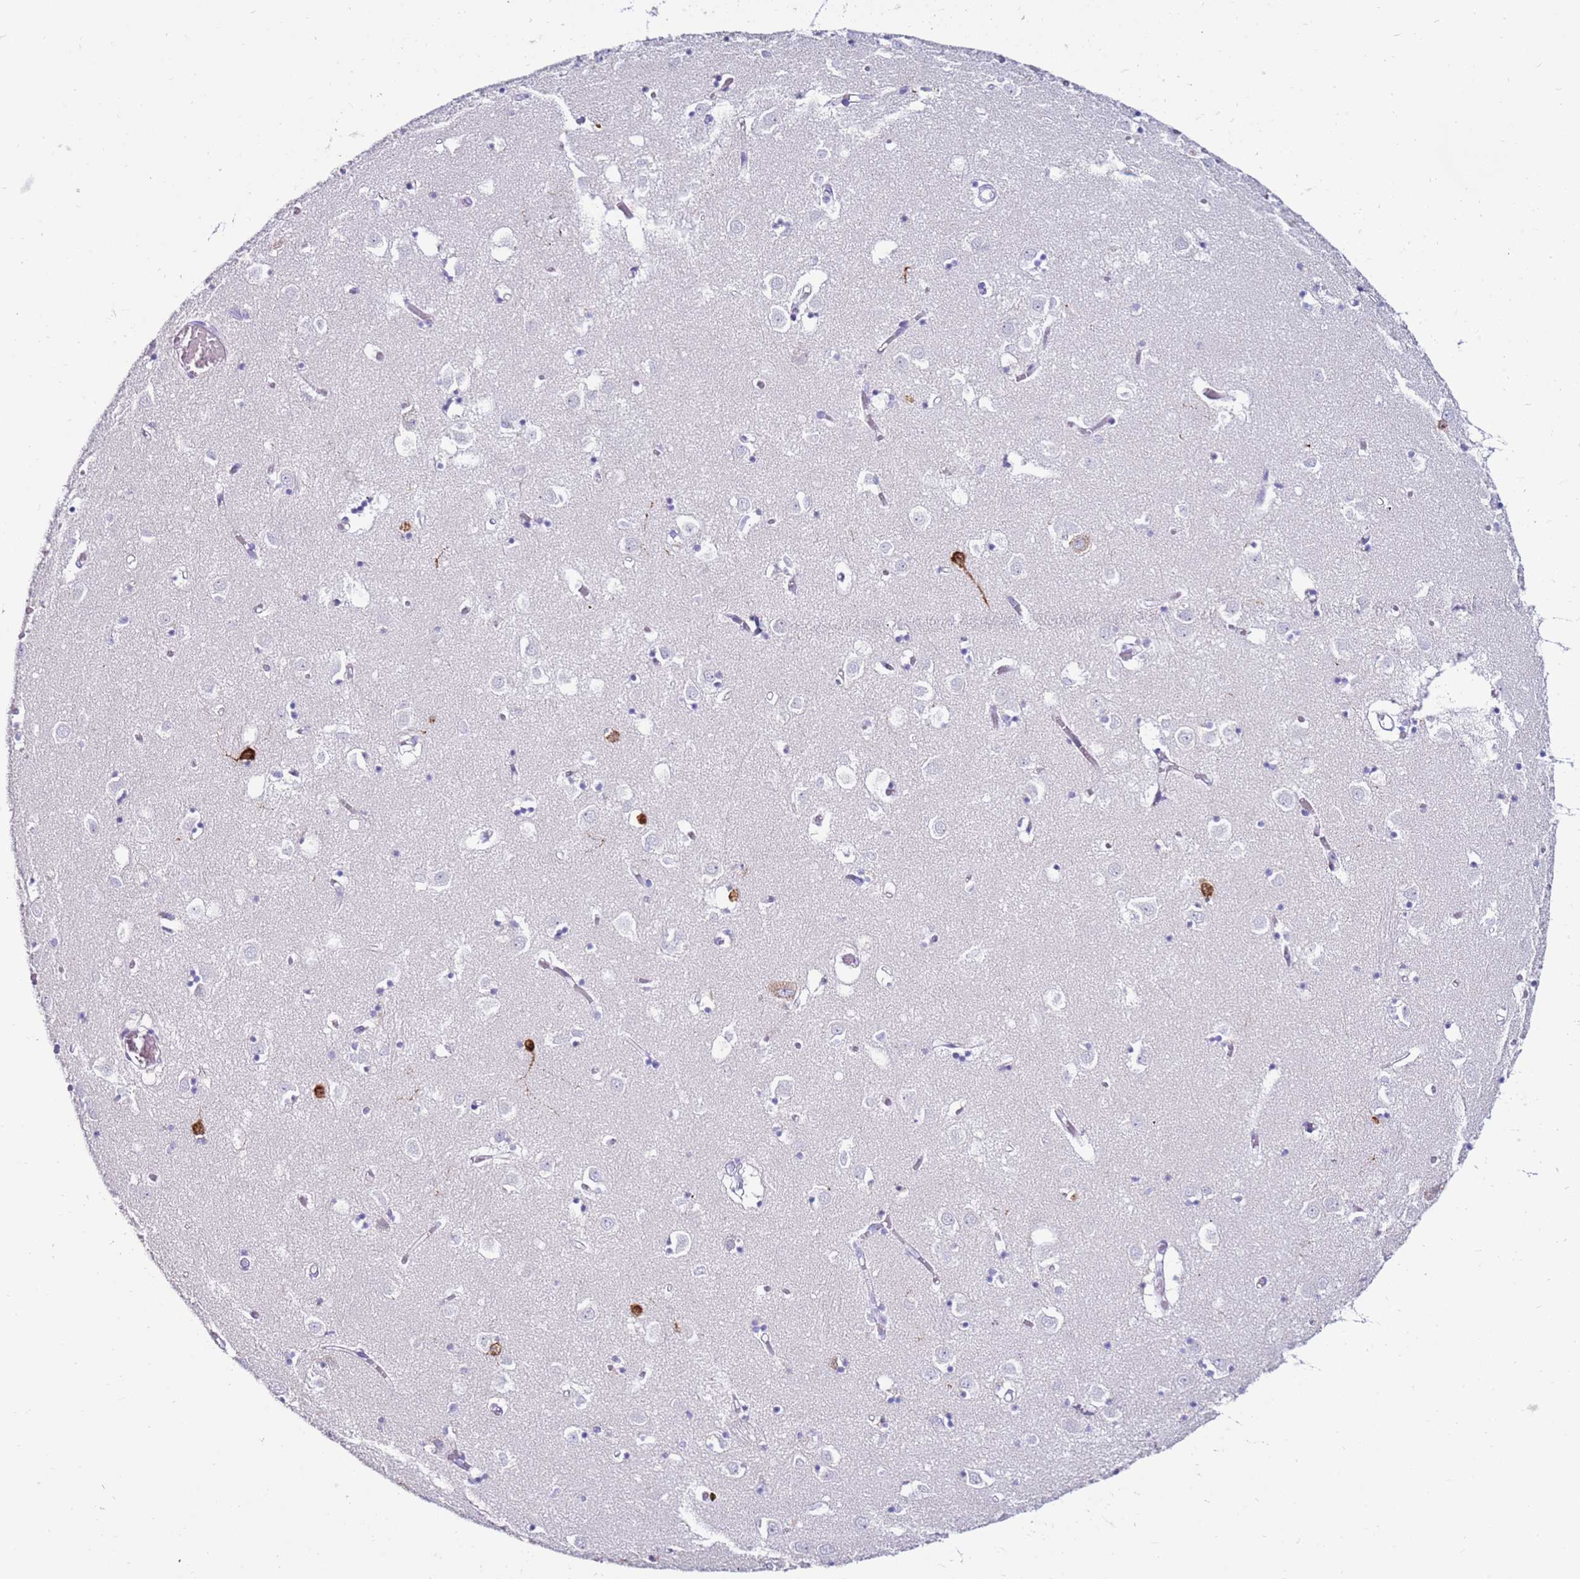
{"staining": {"intensity": "negative", "quantity": "none", "location": "none"}, "tissue": "caudate", "cell_type": "Glial cells", "image_type": "normal", "snomed": [{"axis": "morphology", "description": "Normal tissue, NOS"}, {"axis": "topography", "description": "Lateral ventricle wall"}], "caption": "An IHC micrograph of normal caudate is shown. There is no staining in glial cells of caudate.", "gene": "EVPLL", "patient": {"sex": "male", "age": 70}}